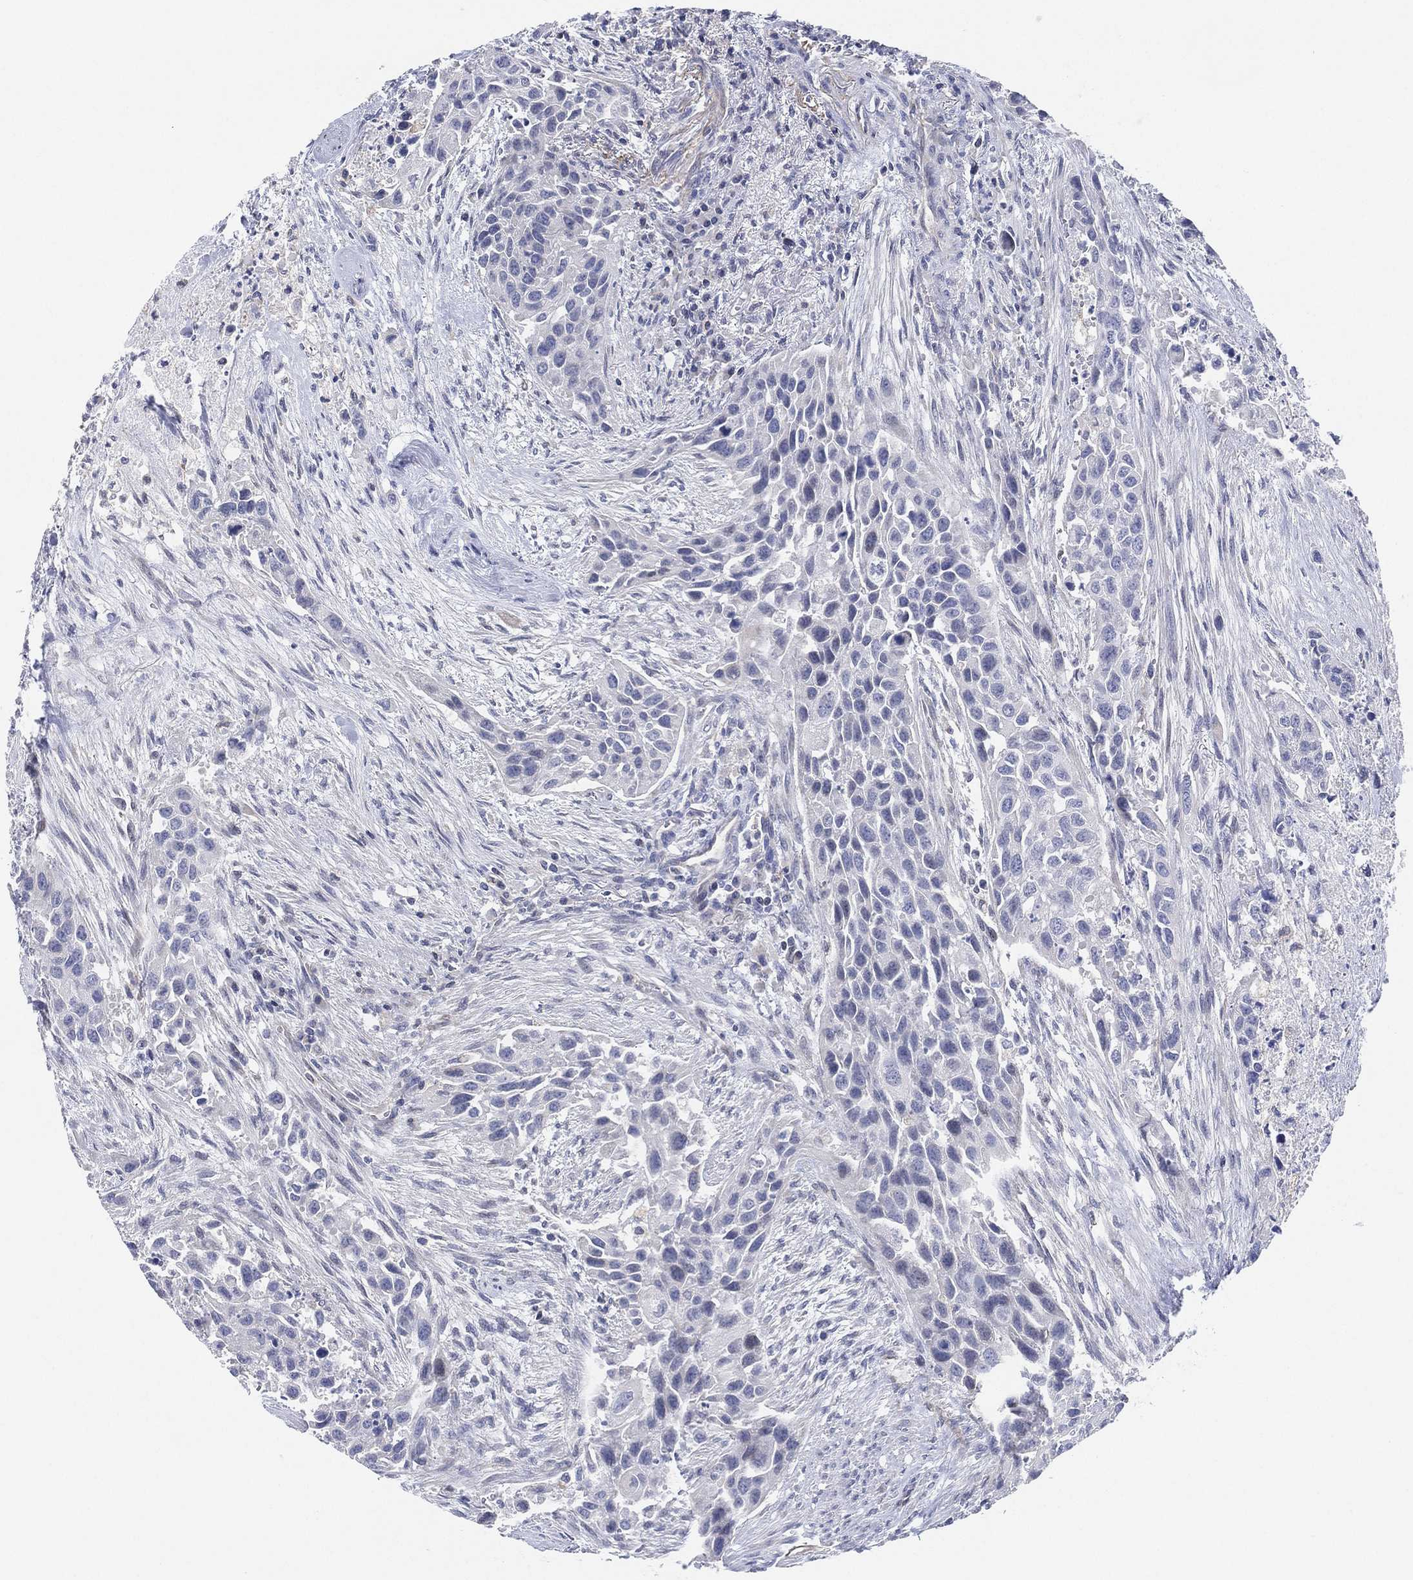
{"staining": {"intensity": "negative", "quantity": "none", "location": "none"}, "tissue": "urothelial cancer", "cell_type": "Tumor cells", "image_type": "cancer", "snomed": [{"axis": "morphology", "description": "Urothelial carcinoma, High grade"}, {"axis": "topography", "description": "Urinary bladder"}], "caption": "There is no significant positivity in tumor cells of high-grade urothelial carcinoma.", "gene": "CFTR", "patient": {"sex": "female", "age": 73}}